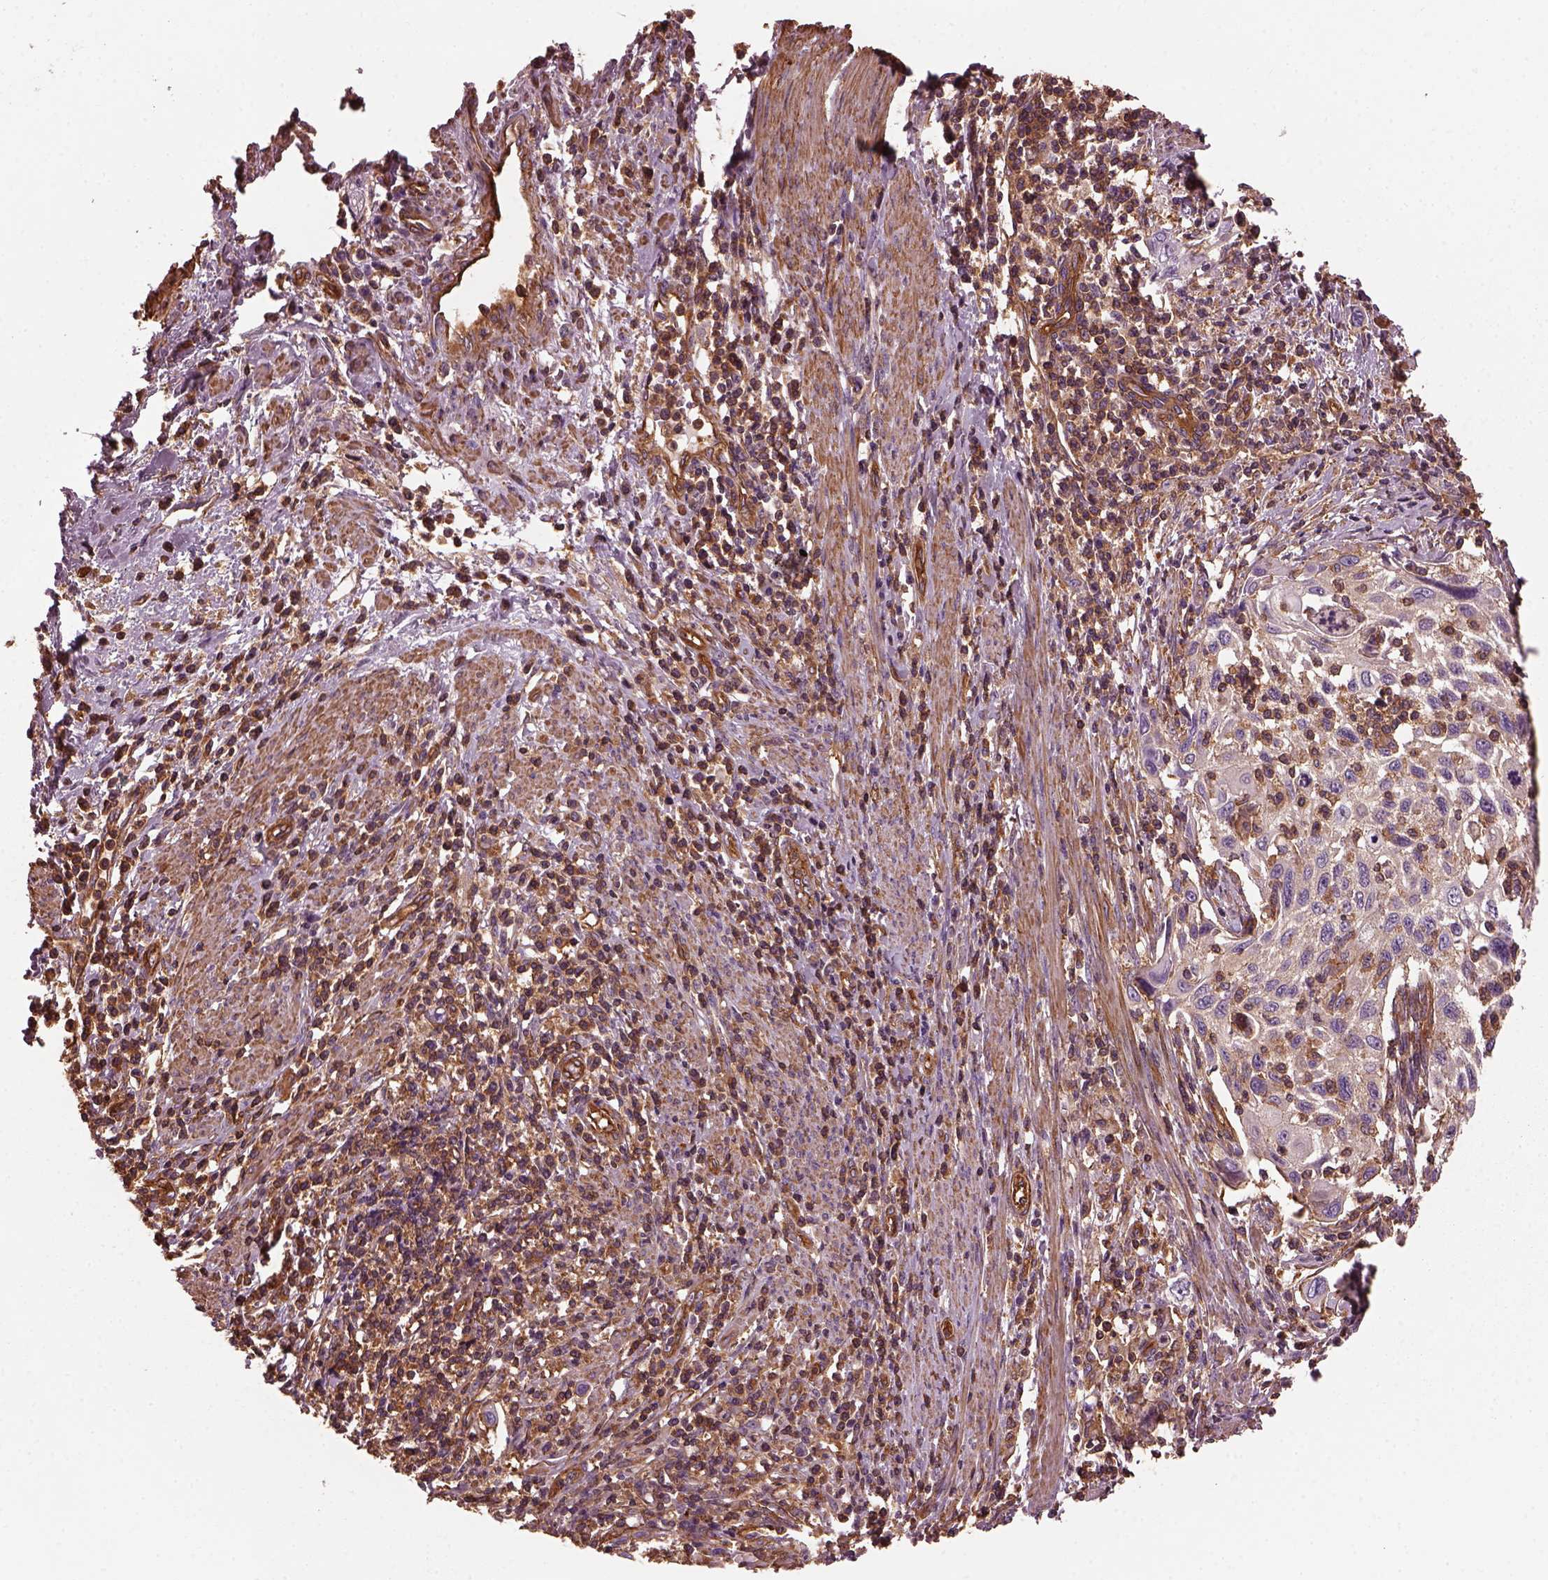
{"staining": {"intensity": "moderate", "quantity": ">75%", "location": "cytoplasmic/membranous"}, "tissue": "cervical cancer", "cell_type": "Tumor cells", "image_type": "cancer", "snomed": [{"axis": "morphology", "description": "Squamous cell carcinoma, NOS"}, {"axis": "topography", "description": "Cervix"}], "caption": "Squamous cell carcinoma (cervical) stained with a brown dye shows moderate cytoplasmic/membranous positive staining in about >75% of tumor cells.", "gene": "MYL6", "patient": {"sex": "female", "age": 70}}